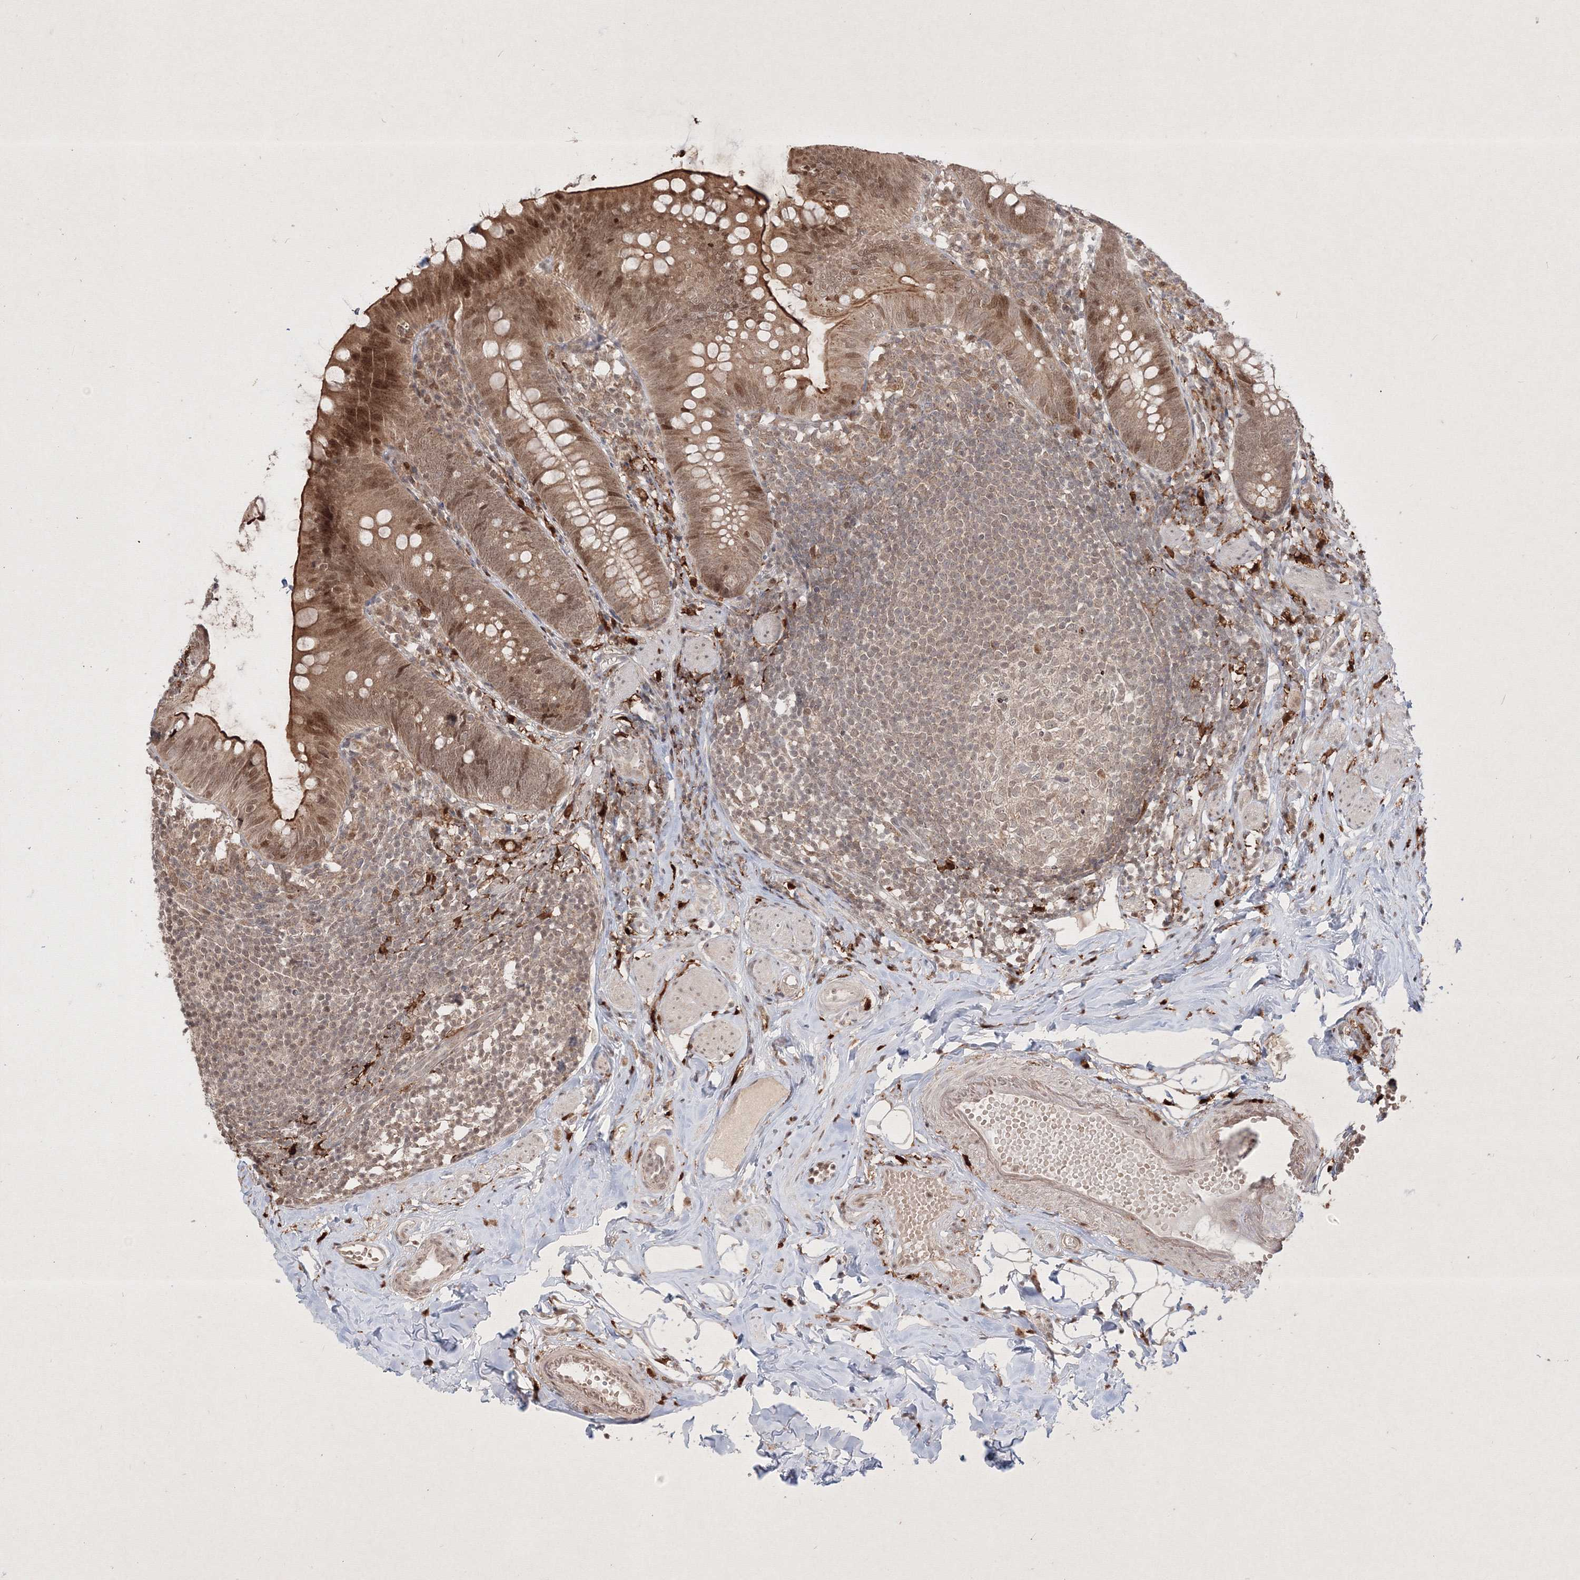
{"staining": {"intensity": "moderate", "quantity": ">75%", "location": "cytoplasmic/membranous,nuclear"}, "tissue": "appendix", "cell_type": "Glandular cells", "image_type": "normal", "snomed": [{"axis": "morphology", "description": "Normal tissue, NOS"}, {"axis": "topography", "description": "Appendix"}], "caption": "Moderate cytoplasmic/membranous,nuclear positivity for a protein is present in about >75% of glandular cells of unremarkable appendix using immunohistochemistry.", "gene": "TAB1", "patient": {"sex": "female", "age": 62}}